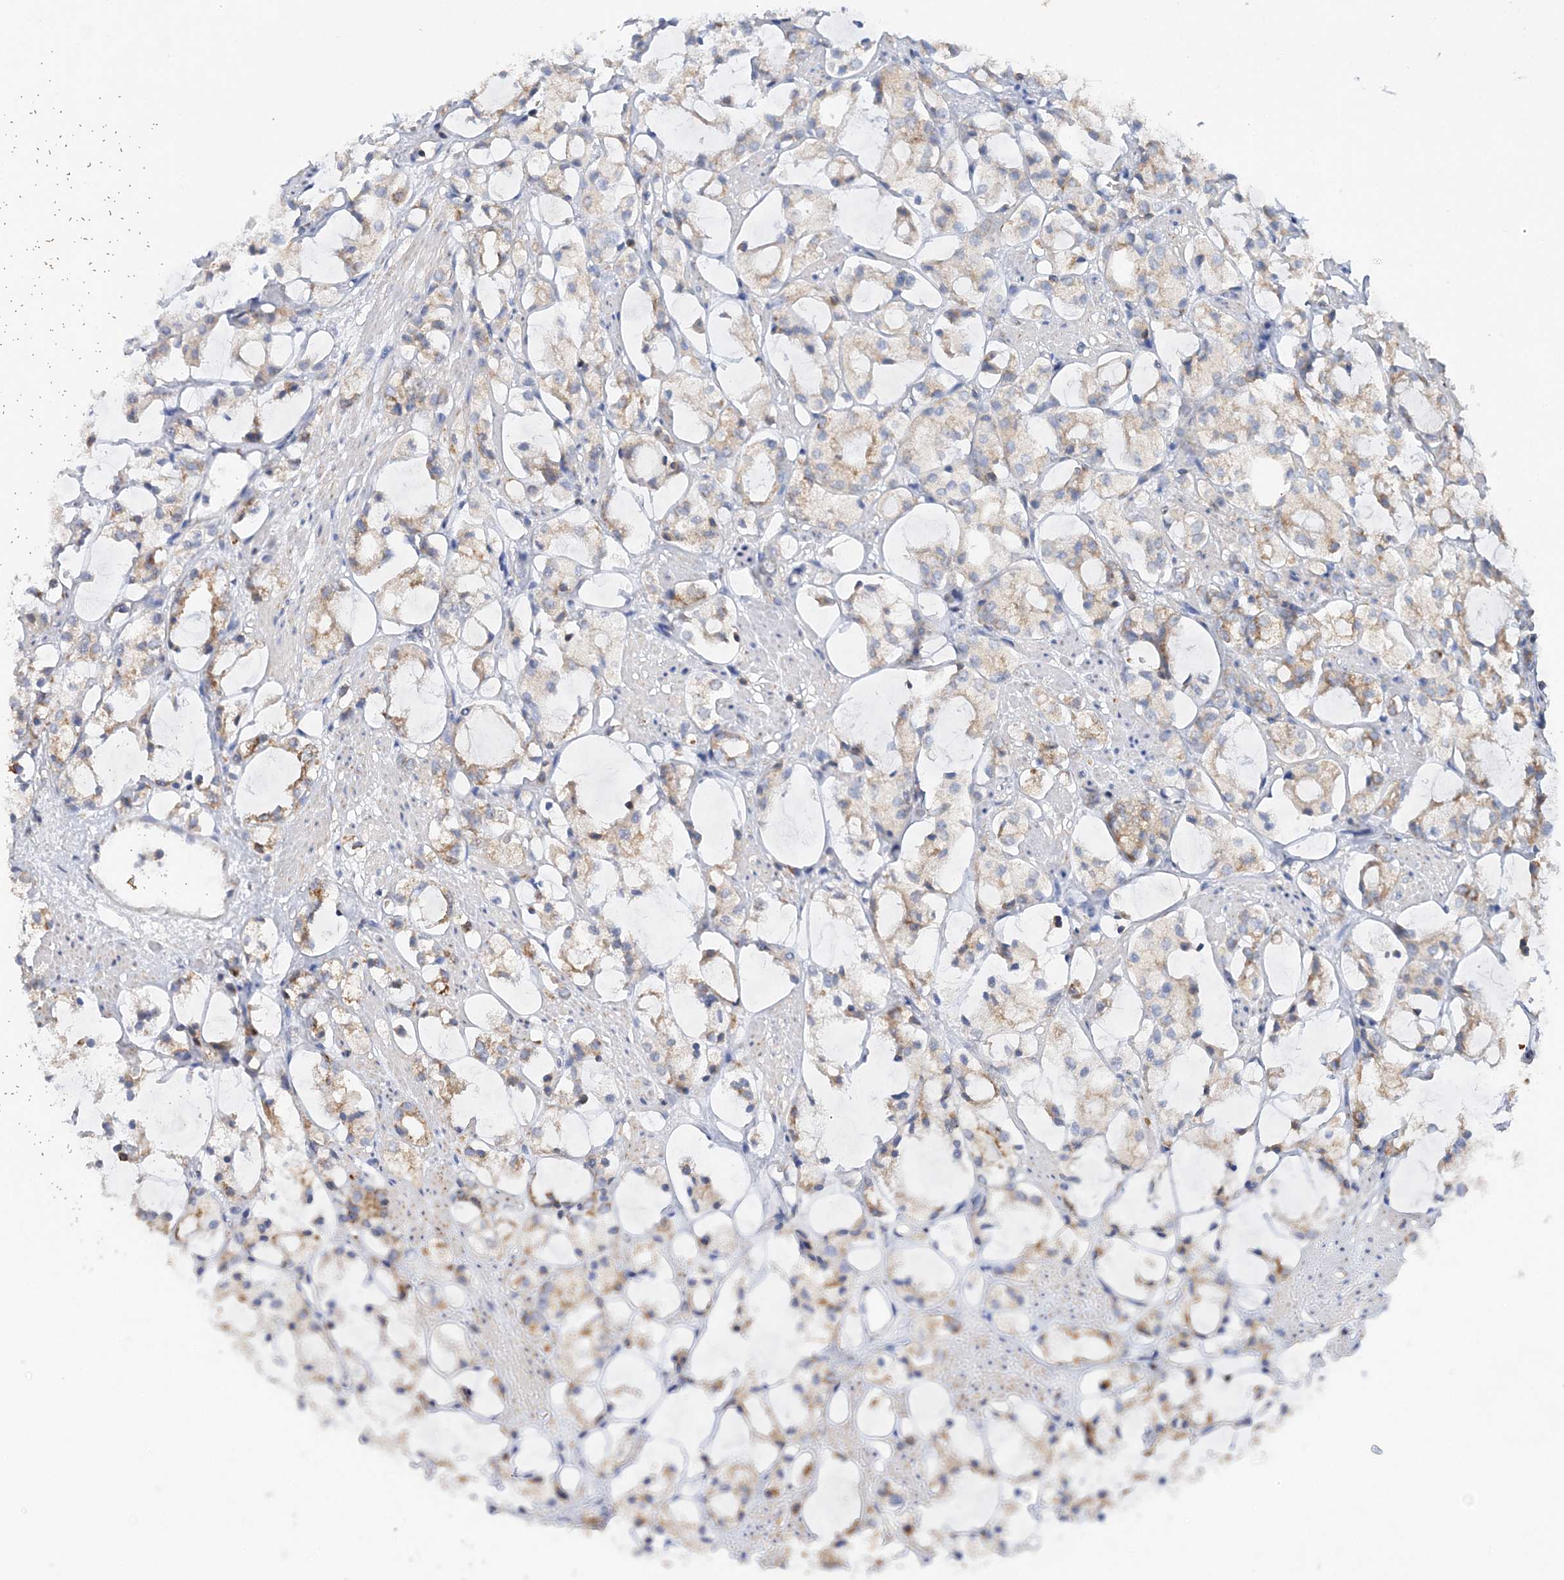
{"staining": {"intensity": "weak", "quantity": "25%-75%", "location": "cytoplasmic/membranous"}, "tissue": "prostate cancer", "cell_type": "Tumor cells", "image_type": "cancer", "snomed": [{"axis": "morphology", "description": "Adenocarcinoma, High grade"}, {"axis": "topography", "description": "Prostate"}], "caption": "Immunohistochemical staining of human prostate adenocarcinoma (high-grade) reveals low levels of weak cytoplasmic/membranous protein positivity in about 25%-75% of tumor cells. (Brightfield microscopy of DAB IHC at high magnification).", "gene": "TTC32", "patient": {"sex": "male", "age": 85}}